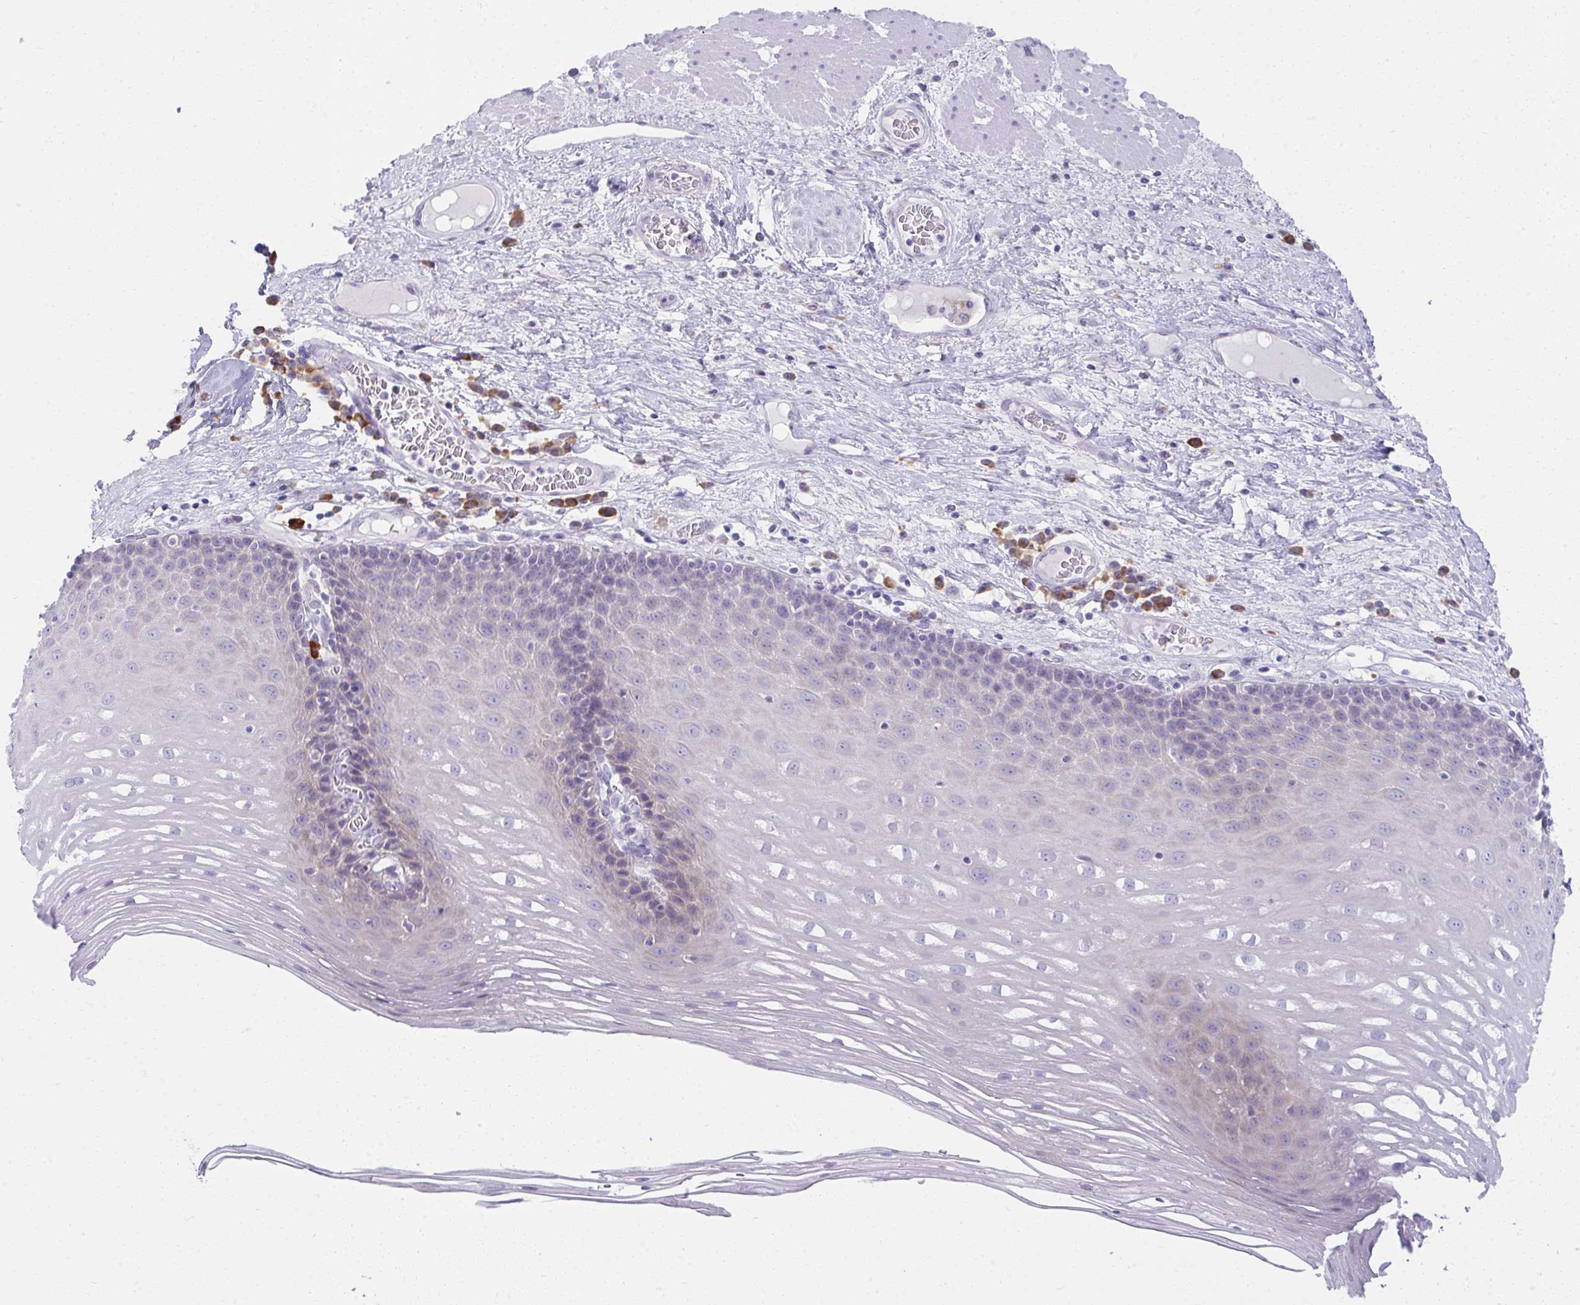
{"staining": {"intensity": "negative", "quantity": "none", "location": "none"}, "tissue": "esophagus", "cell_type": "Squamous epithelial cells", "image_type": "normal", "snomed": [{"axis": "morphology", "description": "Normal tissue, NOS"}, {"axis": "topography", "description": "Esophagus"}], "caption": "Human esophagus stained for a protein using immunohistochemistry (IHC) shows no positivity in squamous epithelial cells.", "gene": "FASLG", "patient": {"sex": "male", "age": 62}}